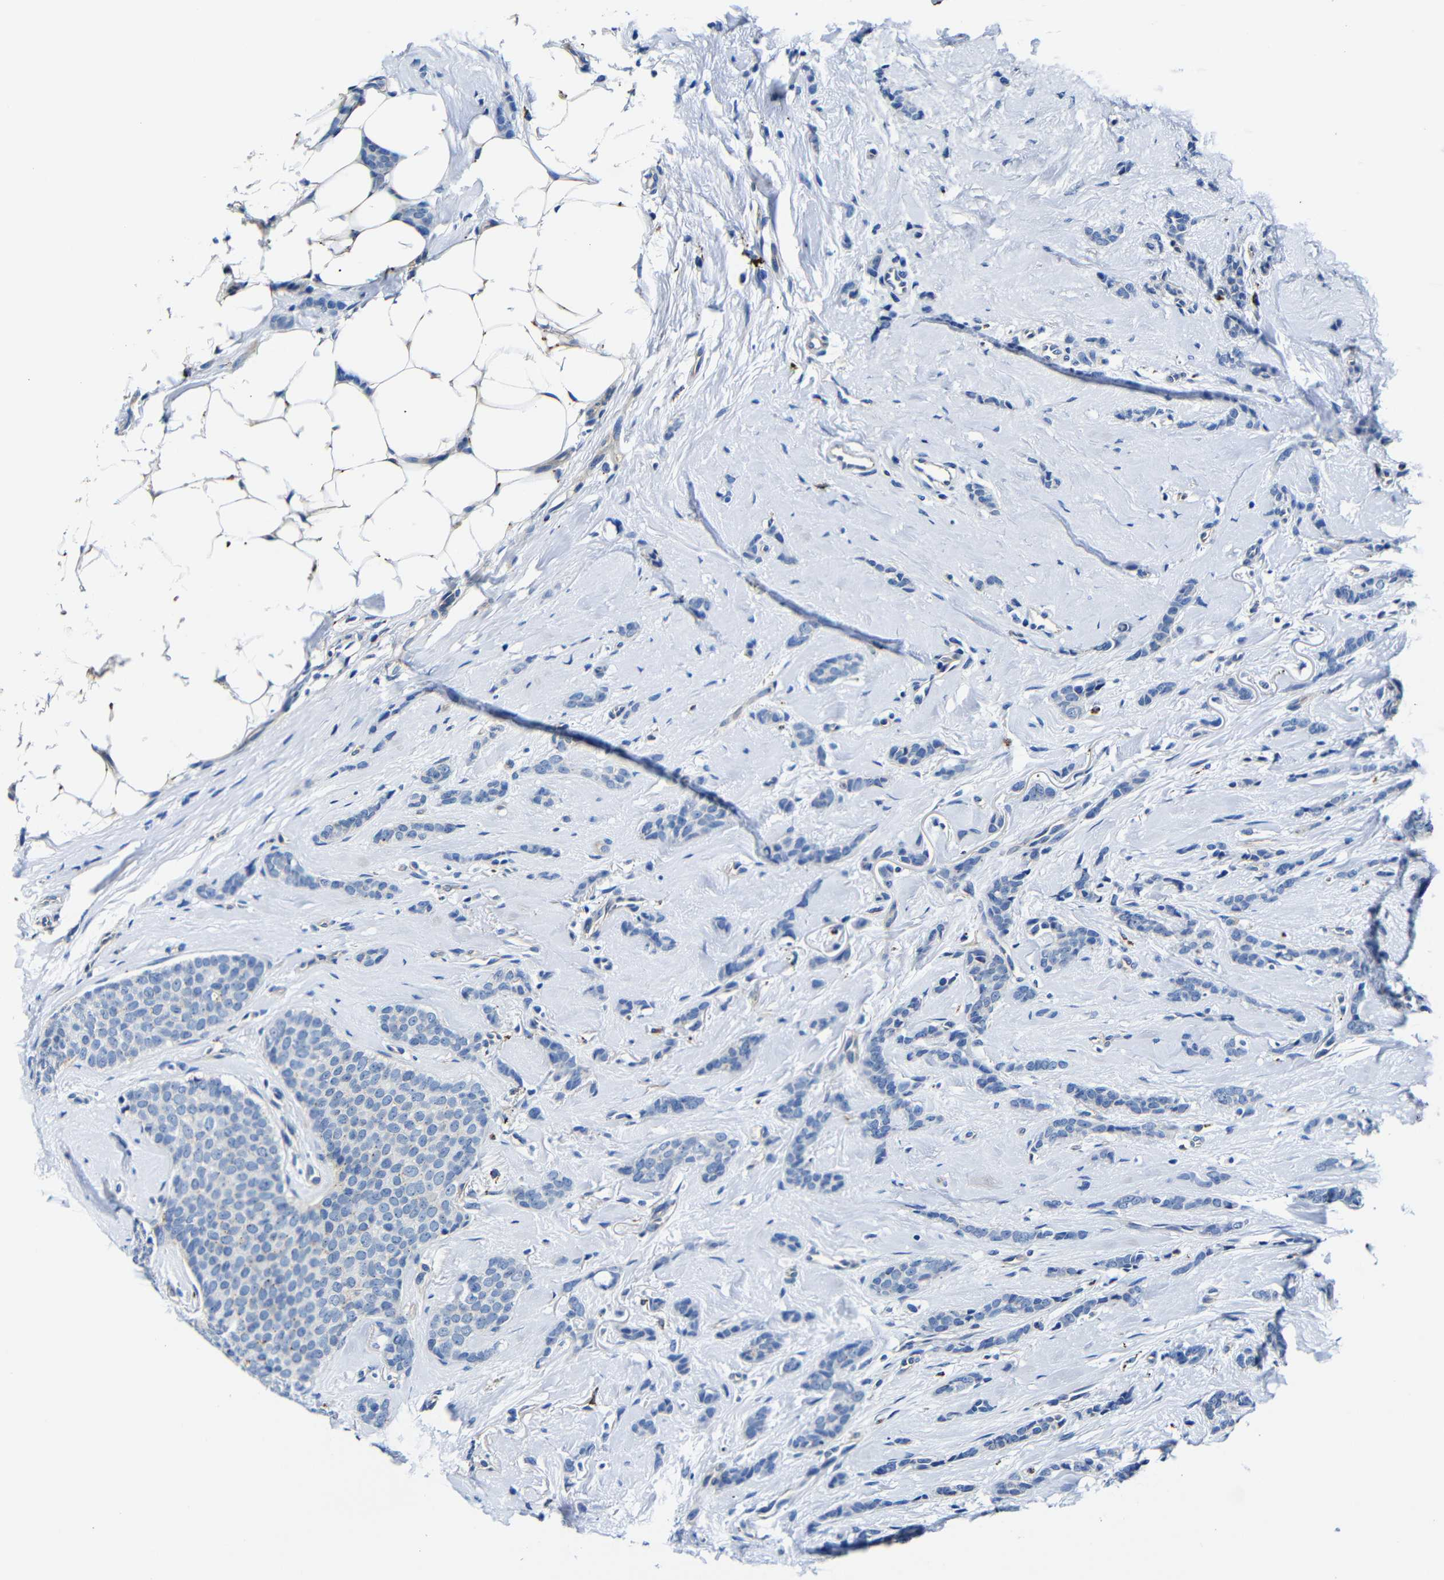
{"staining": {"intensity": "negative", "quantity": "none", "location": "none"}, "tissue": "breast cancer", "cell_type": "Tumor cells", "image_type": "cancer", "snomed": [{"axis": "morphology", "description": "Lobular carcinoma"}, {"axis": "topography", "description": "Skin"}, {"axis": "topography", "description": "Breast"}], "caption": "DAB (3,3'-diaminobenzidine) immunohistochemical staining of human lobular carcinoma (breast) exhibits no significant positivity in tumor cells.", "gene": "GIMAP2", "patient": {"sex": "female", "age": 46}}